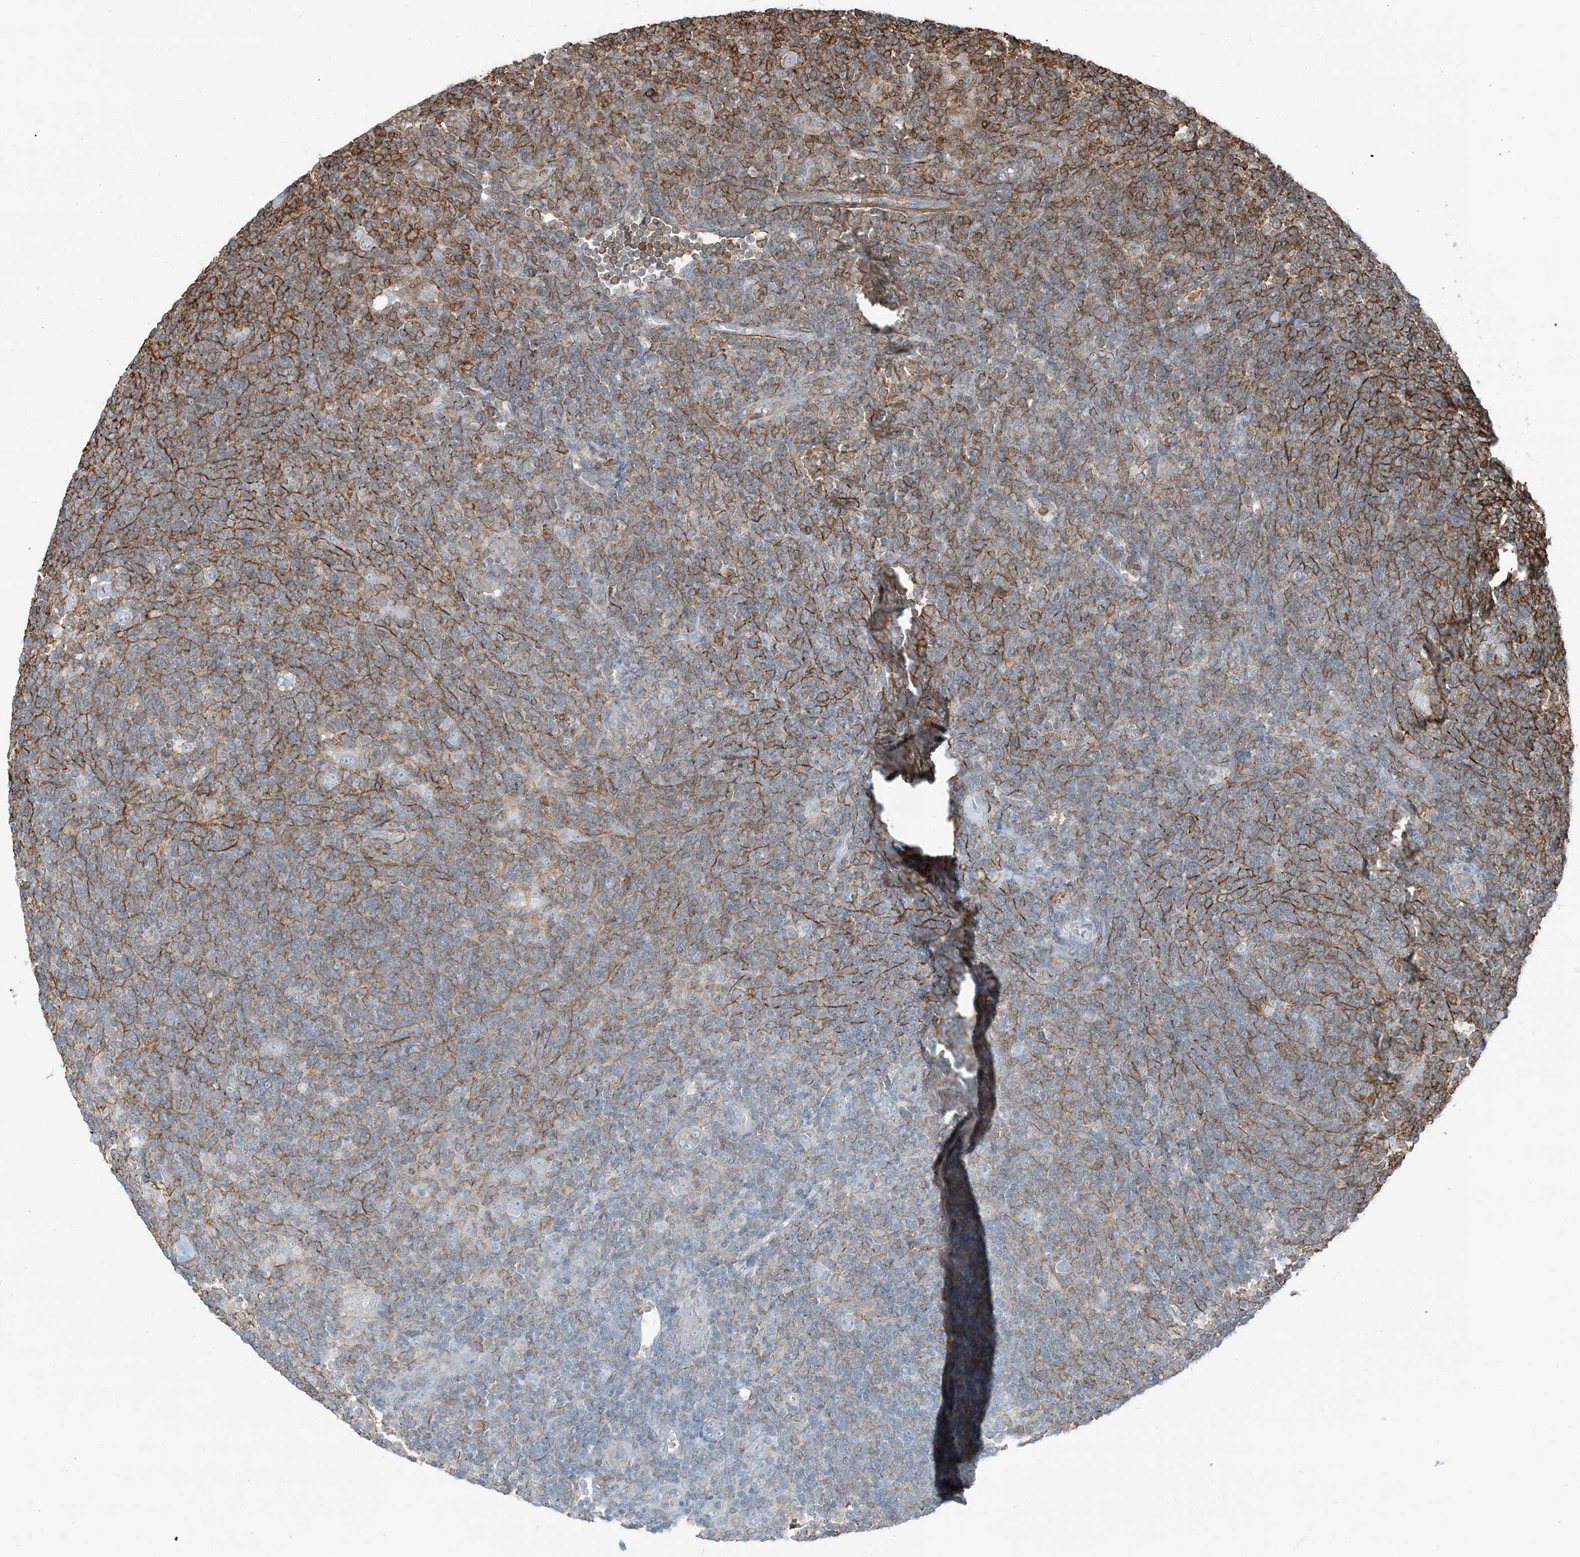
{"staining": {"intensity": "negative", "quantity": "none", "location": "none"}, "tissue": "lymphoma", "cell_type": "Tumor cells", "image_type": "cancer", "snomed": [{"axis": "morphology", "description": "Hodgkin's disease, NOS"}, {"axis": "topography", "description": "Lymph node"}], "caption": "Human Hodgkin's disease stained for a protein using IHC exhibits no staining in tumor cells.", "gene": "APOBEC3C", "patient": {"sex": "female", "age": 57}}